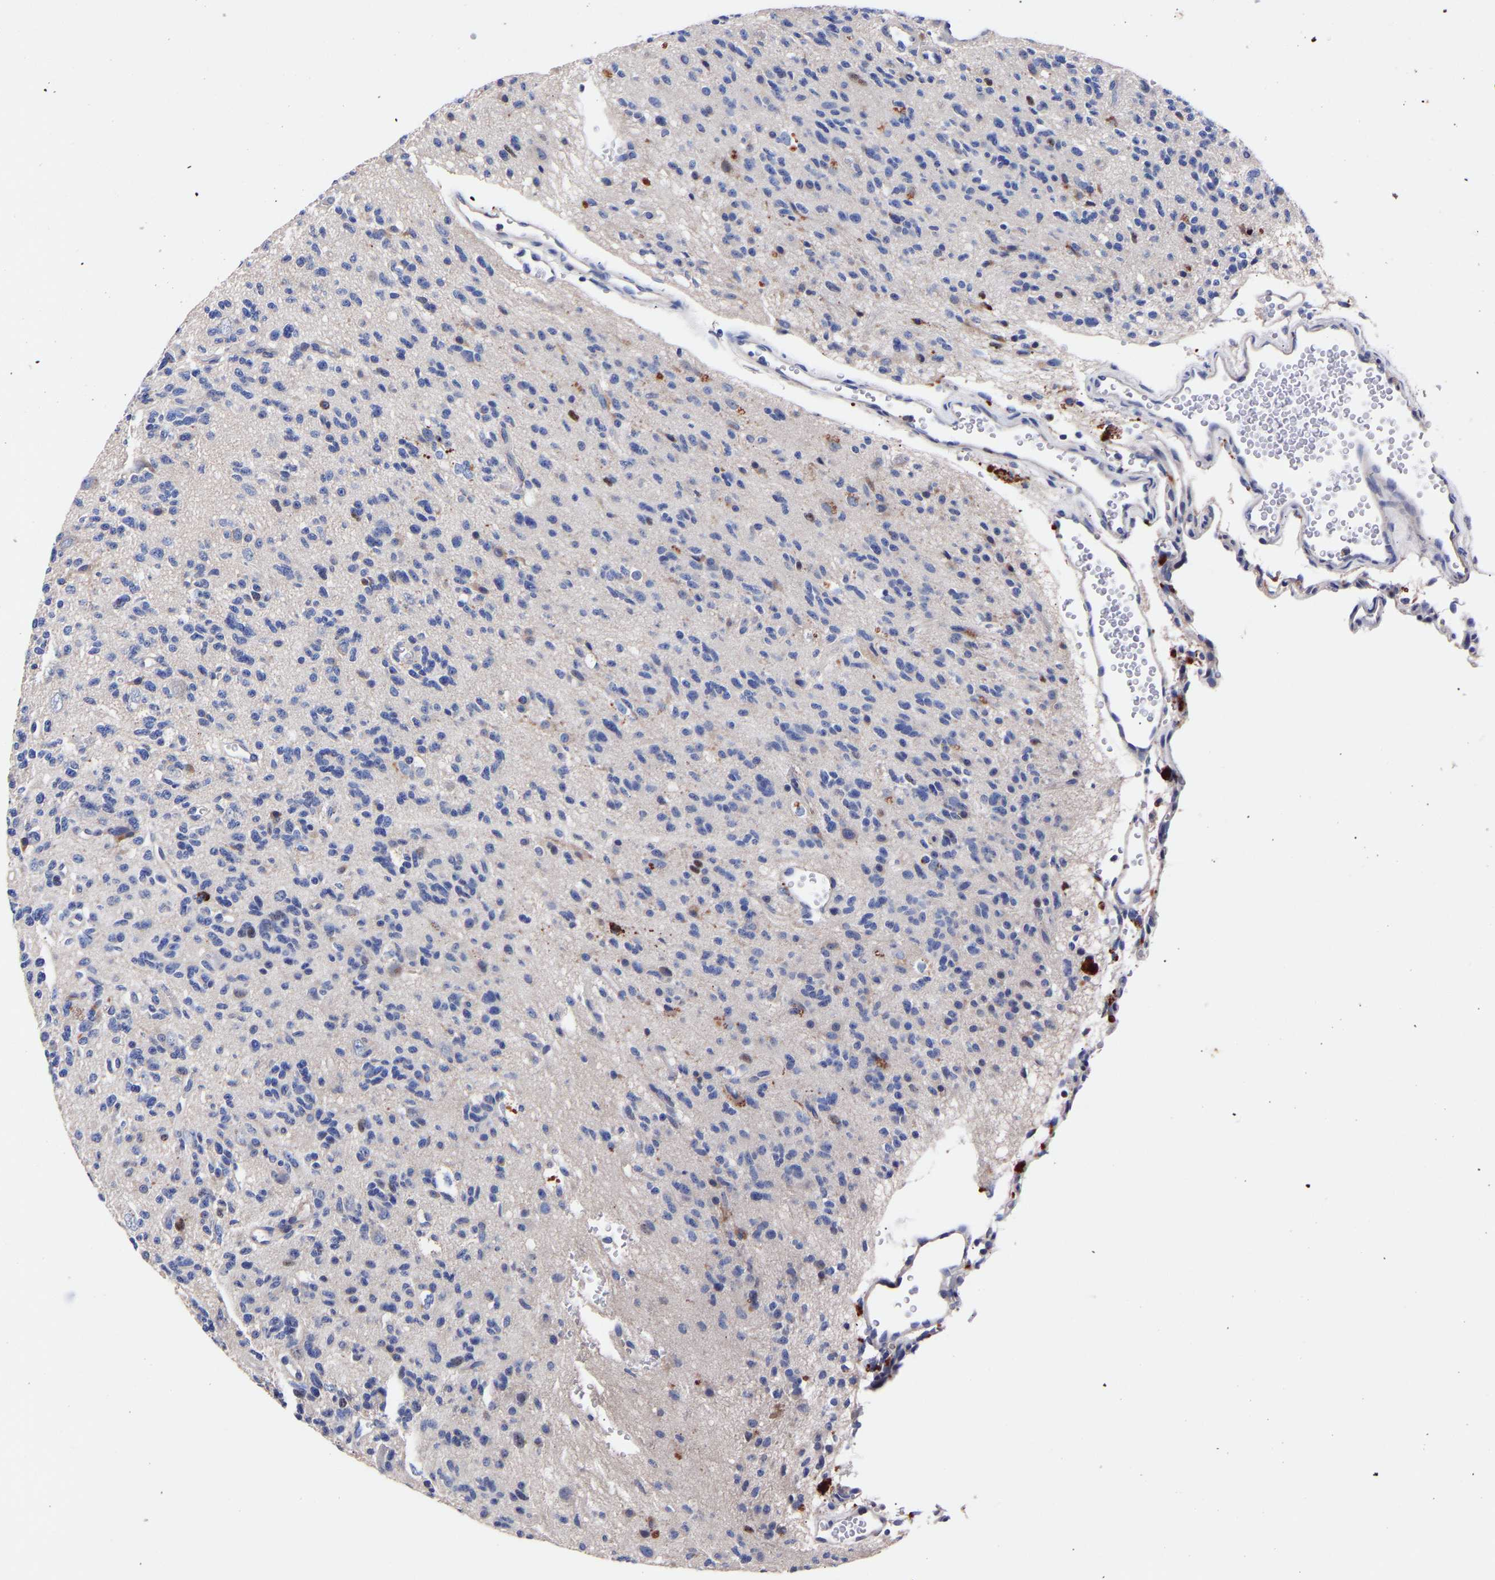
{"staining": {"intensity": "negative", "quantity": "none", "location": "none"}, "tissue": "glioma", "cell_type": "Tumor cells", "image_type": "cancer", "snomed": [{"axis": "morphology", "description": "Glioma, malignant, Low grade"}, {"axis": "topography", "description": "Brain"}], "caption": "Tumor cells show no significant protein expression in glioma.", "gene": "SEM1", "patient": {"sex": "male", "age": 38}}